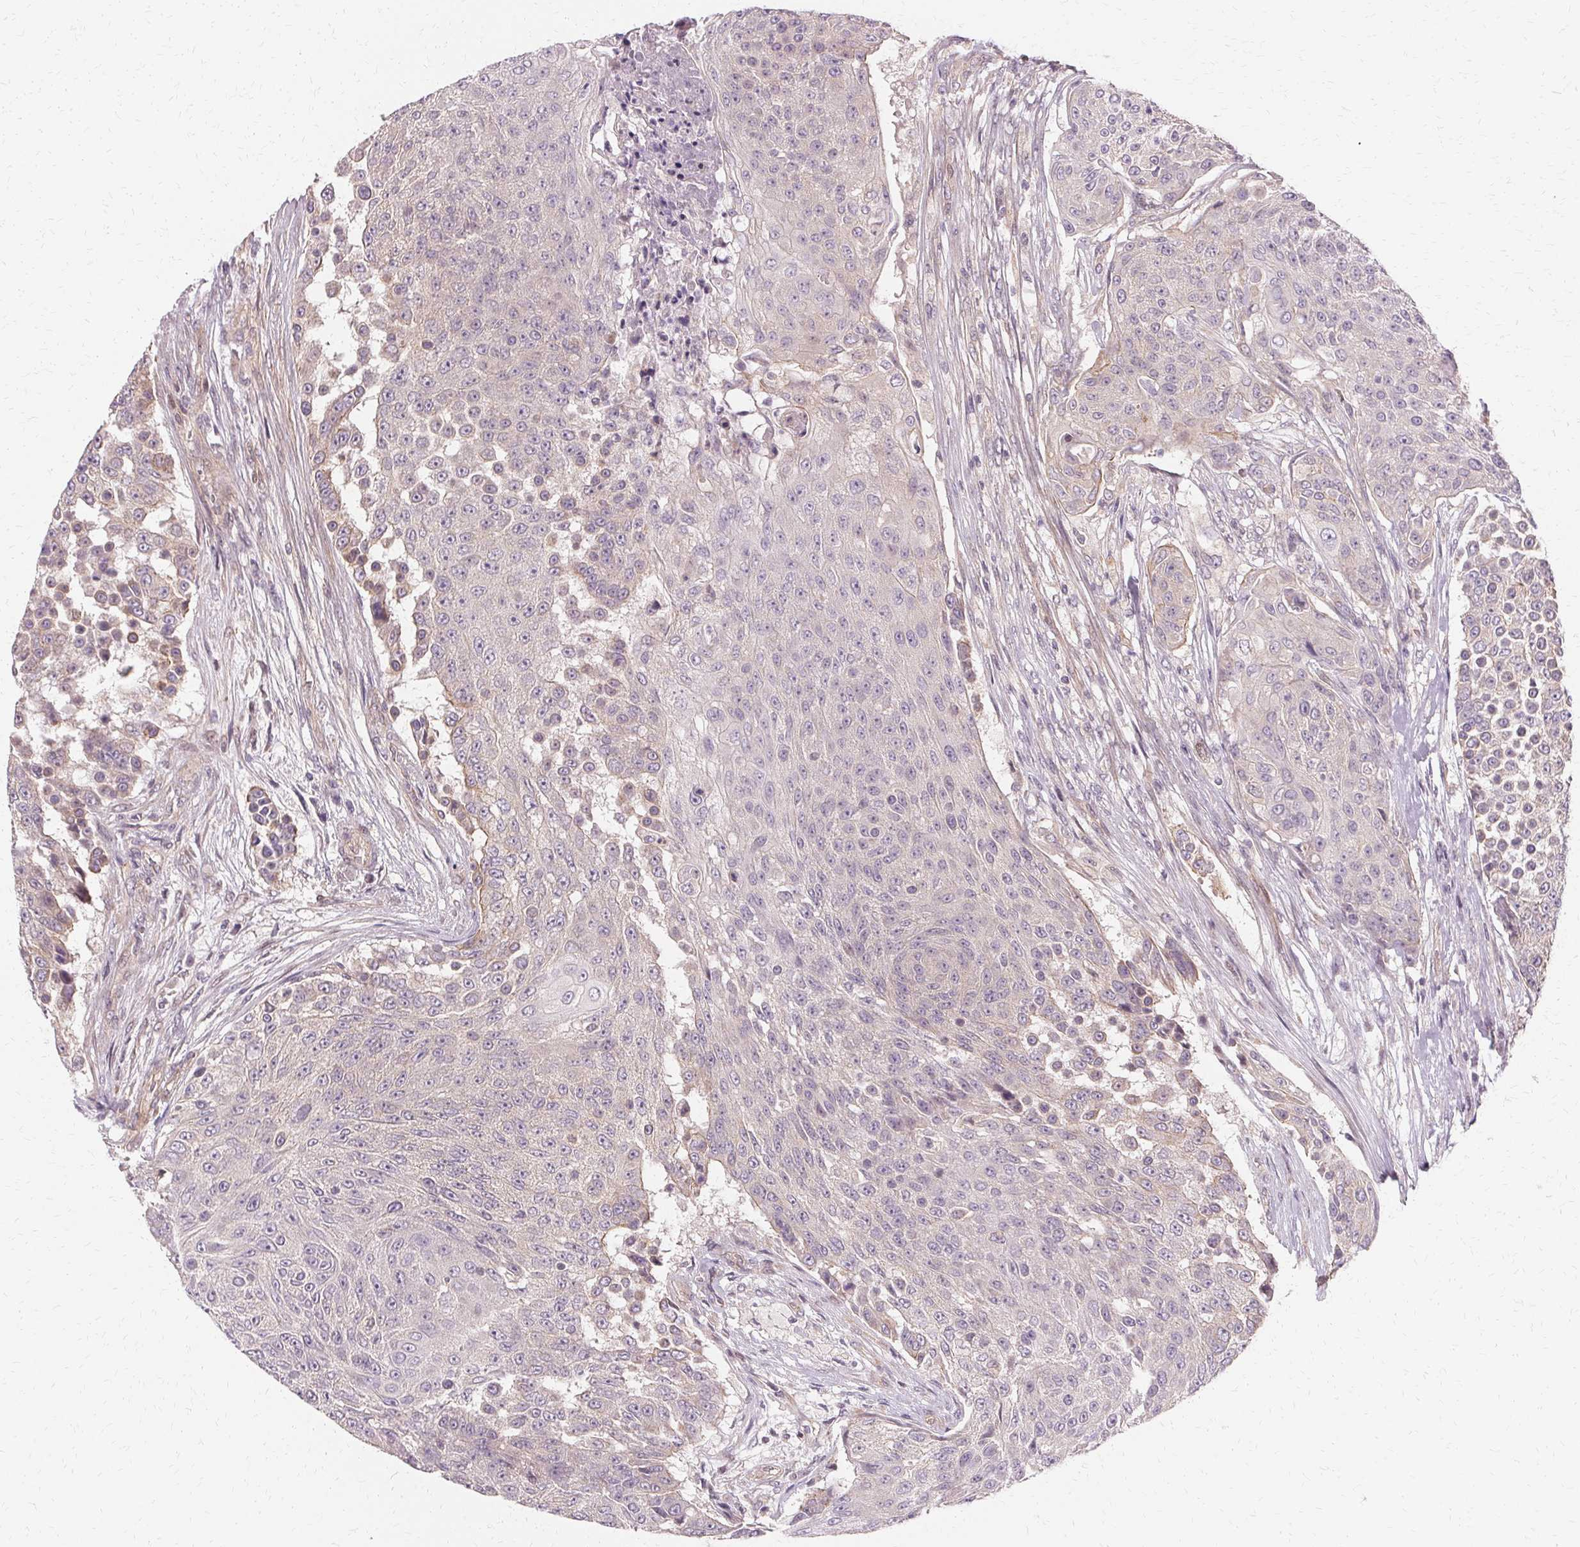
{"staining": {"intensity": "negative", "quantity": "none", "location": "none"}, "tissue": "urothelial cancer", "cell_type": "Tumor cells", "image_type": "cancer", "snomed": [{"axis": "morphology", "description": "Urothelial carcinoma, High grade"}, {"axis": "topography", "description": "Urinary bladder"}], "caption": "Micrograph shows no significant protein expression in tumor cells of high-grade urothelial carcinoma.", "gene": "USP8", "patient": {"sex": "female", "age": 63}}